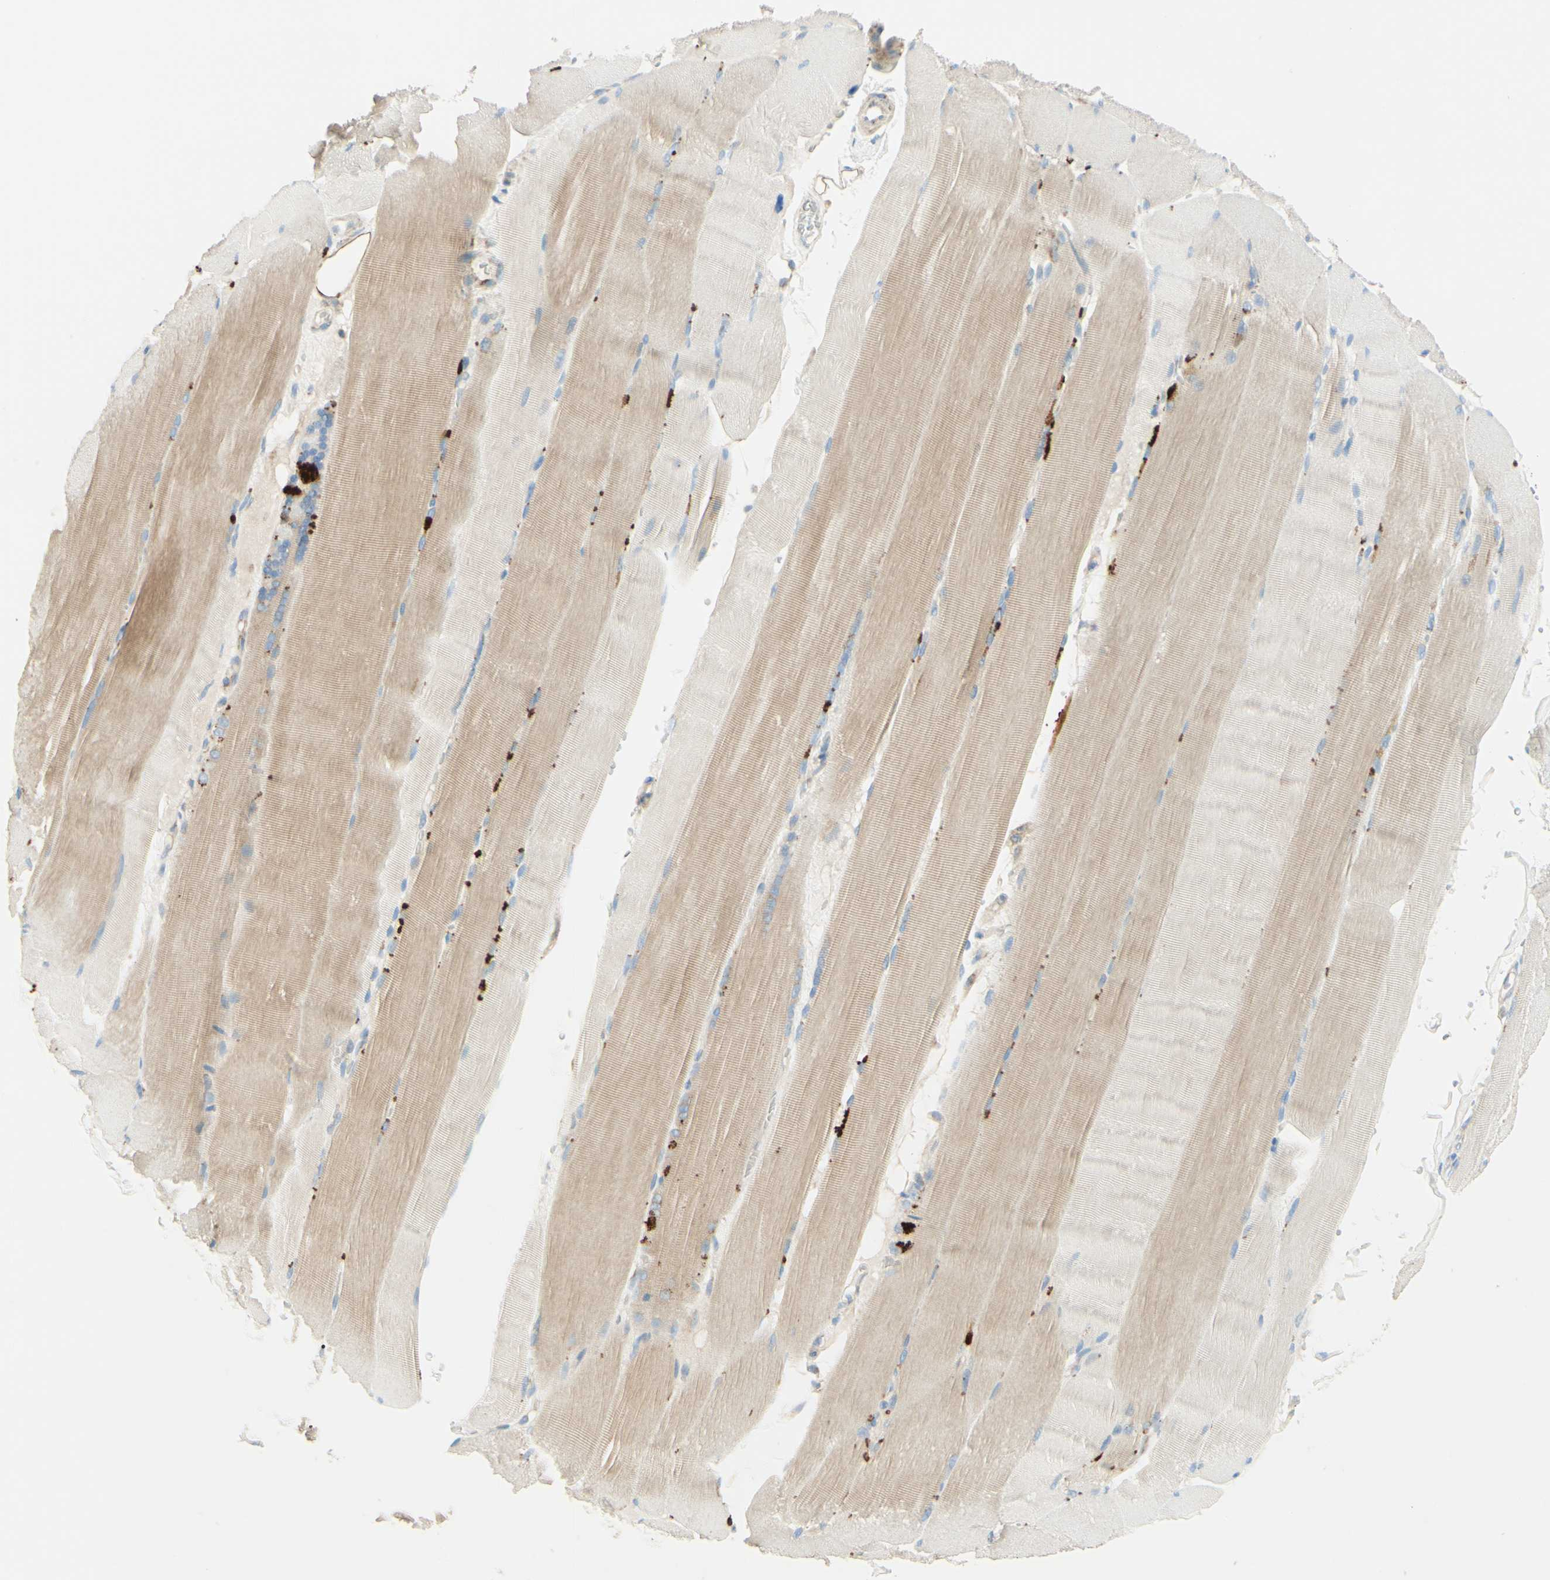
{"staining": {"intensity": "strong", "quantity": "<25%", "location": "cytoplasmic/membranous"}, "tissue": "skeletal muscle", "cell_type": "Myocytes", "image_type": "normal", "snomed": [{"axis": "morphology", "description": "Normal tissue, NOS"}, {"axis": "topography", "description": "Skin"}, {"axis": "topography", "description": "Skeletal muscle"}], "caption": "Strong cytoplasmic/membranous positivity for a protein is present in about <25% of myocytes of normal skeletal muscle using IHC.", "gene": "ARMC10", "patient": {"sex": "male", "age": 83}}